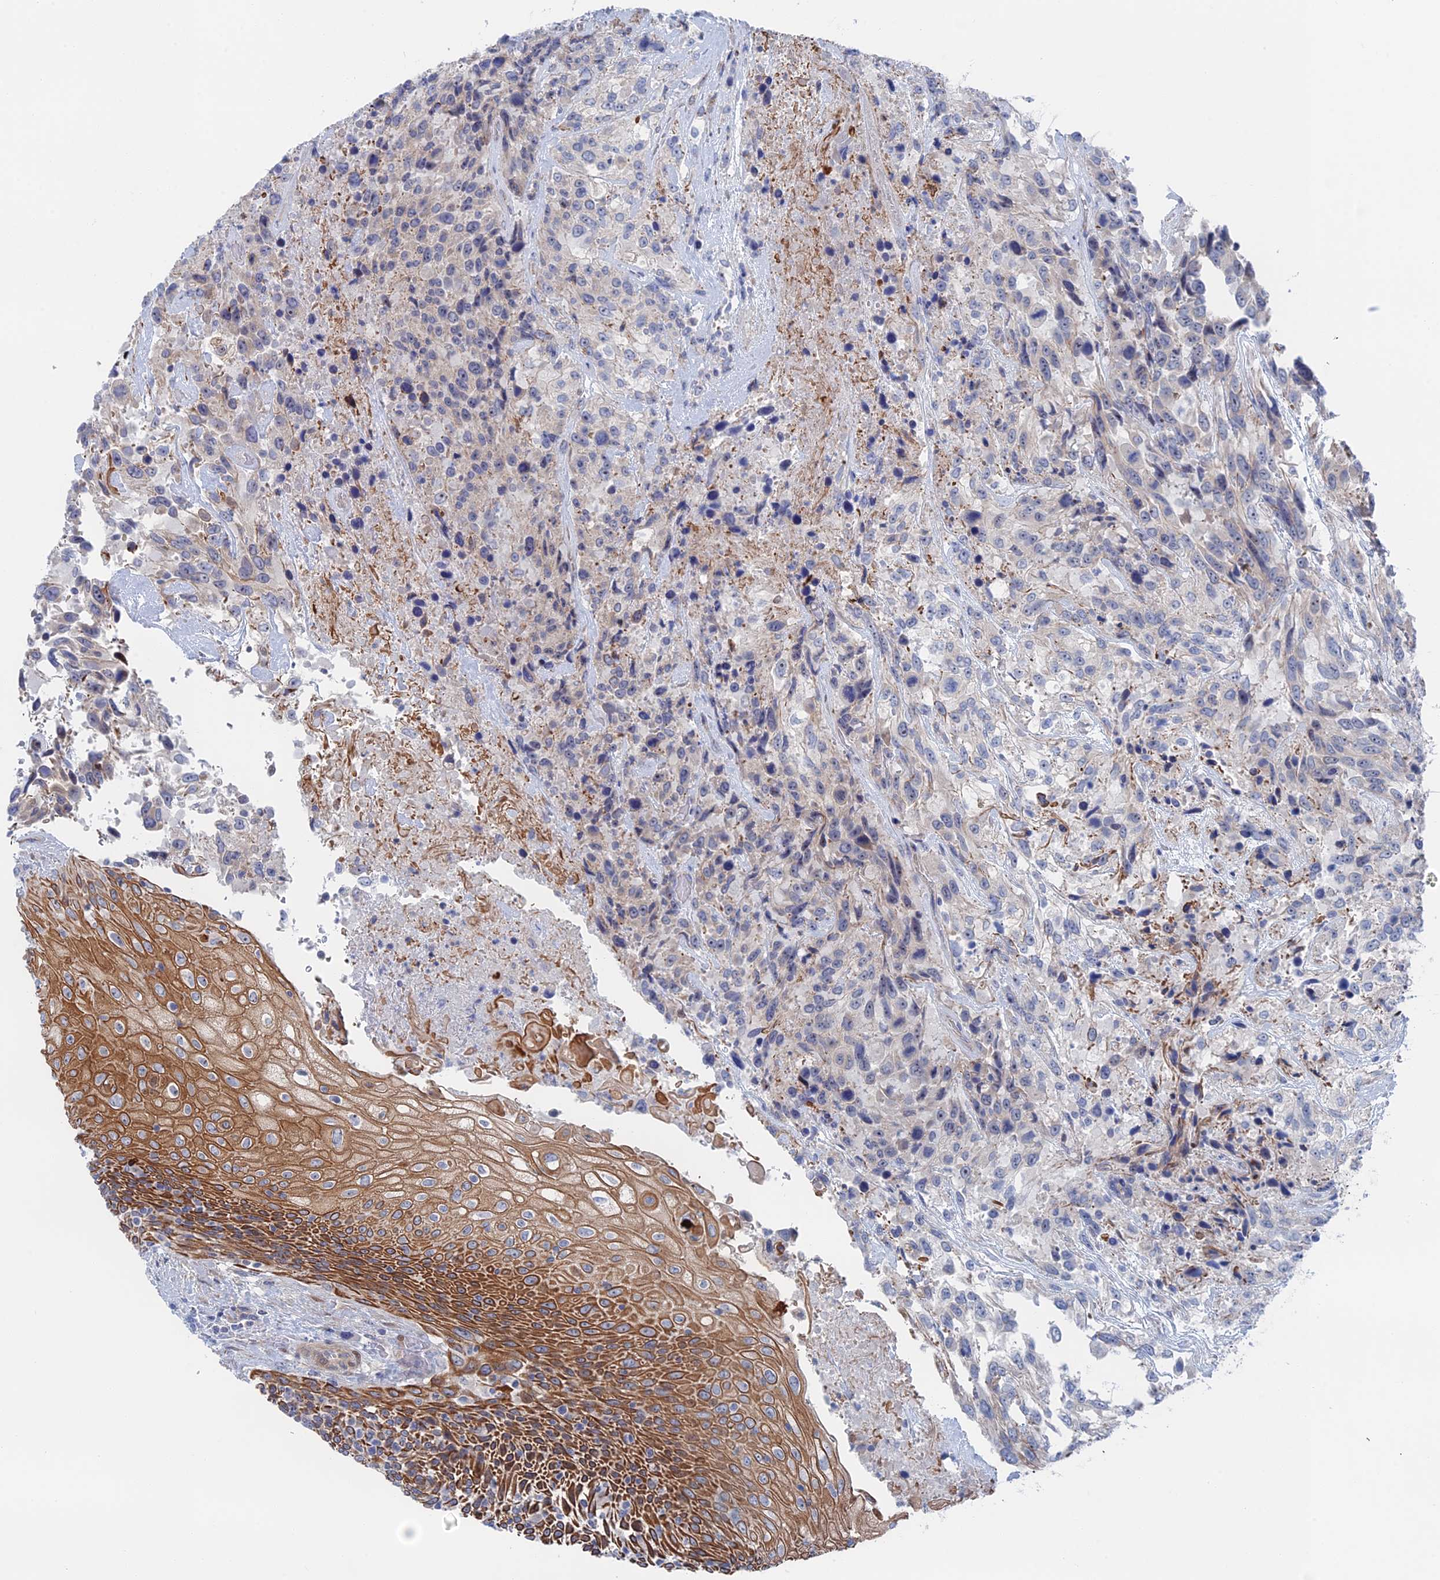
{"staining": {"intensity": "weak", "quantity": "<25%", "location": "cytoplasmic/membranous"}, "tissue": "urothelial cancer", "cell_type": "Tumor cells", "image_type": "cancer", "snomed": [{"axis": "morphology", "description": "Urothelial carcinoma, High grade"}, {"axis": "topography", "description": "Urinary bladder"}], "caption": "A photomicrograph of urothelial cancer stained for a protein demonstrates no brown staining in tumor cells. (Brightfield microscopy of DAB (3,3'-diaminobenzidine) immunohistochemistry (IHC) at high magnification).", "gene": "IL7", "patient": {"sex": "female", "age": 70}}